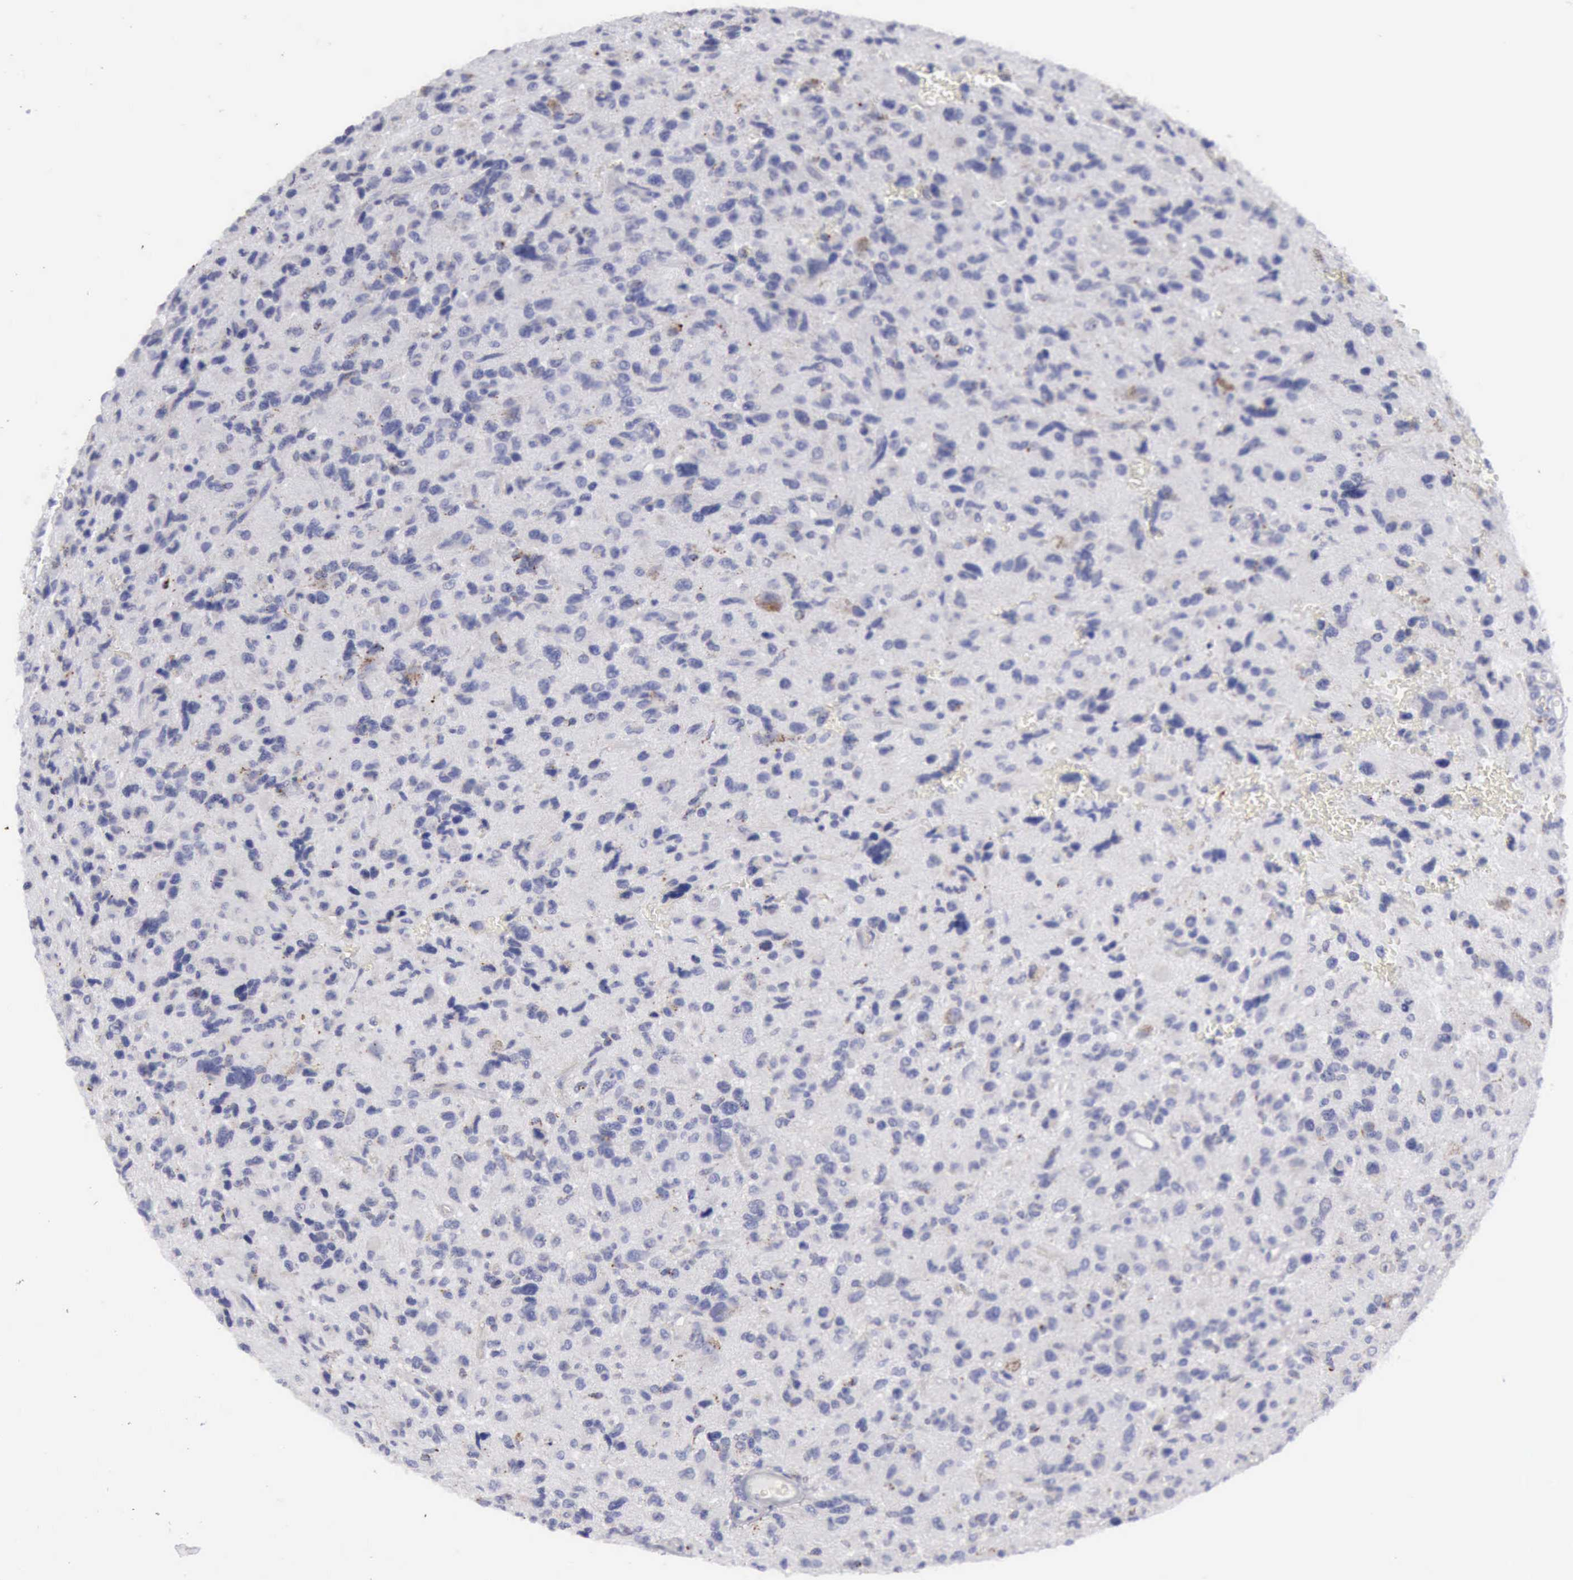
{"staining": {"intensity": "negative", "quantity": "none", "location": "none"}, "tissue": "glioma", "cell_type": "Tumor cells", "image_type": "cancer", "snomed": [{"axis": "morphology", "description": "Glioma, malignant, High grade"}, {"axis": "topography", "description": "Brain"}], "caption": "There is no significant staining in tumor cells of malignant high-grade glioma.", "gene": "CTSS", "patient": {"sex": "female", "age": 60}}